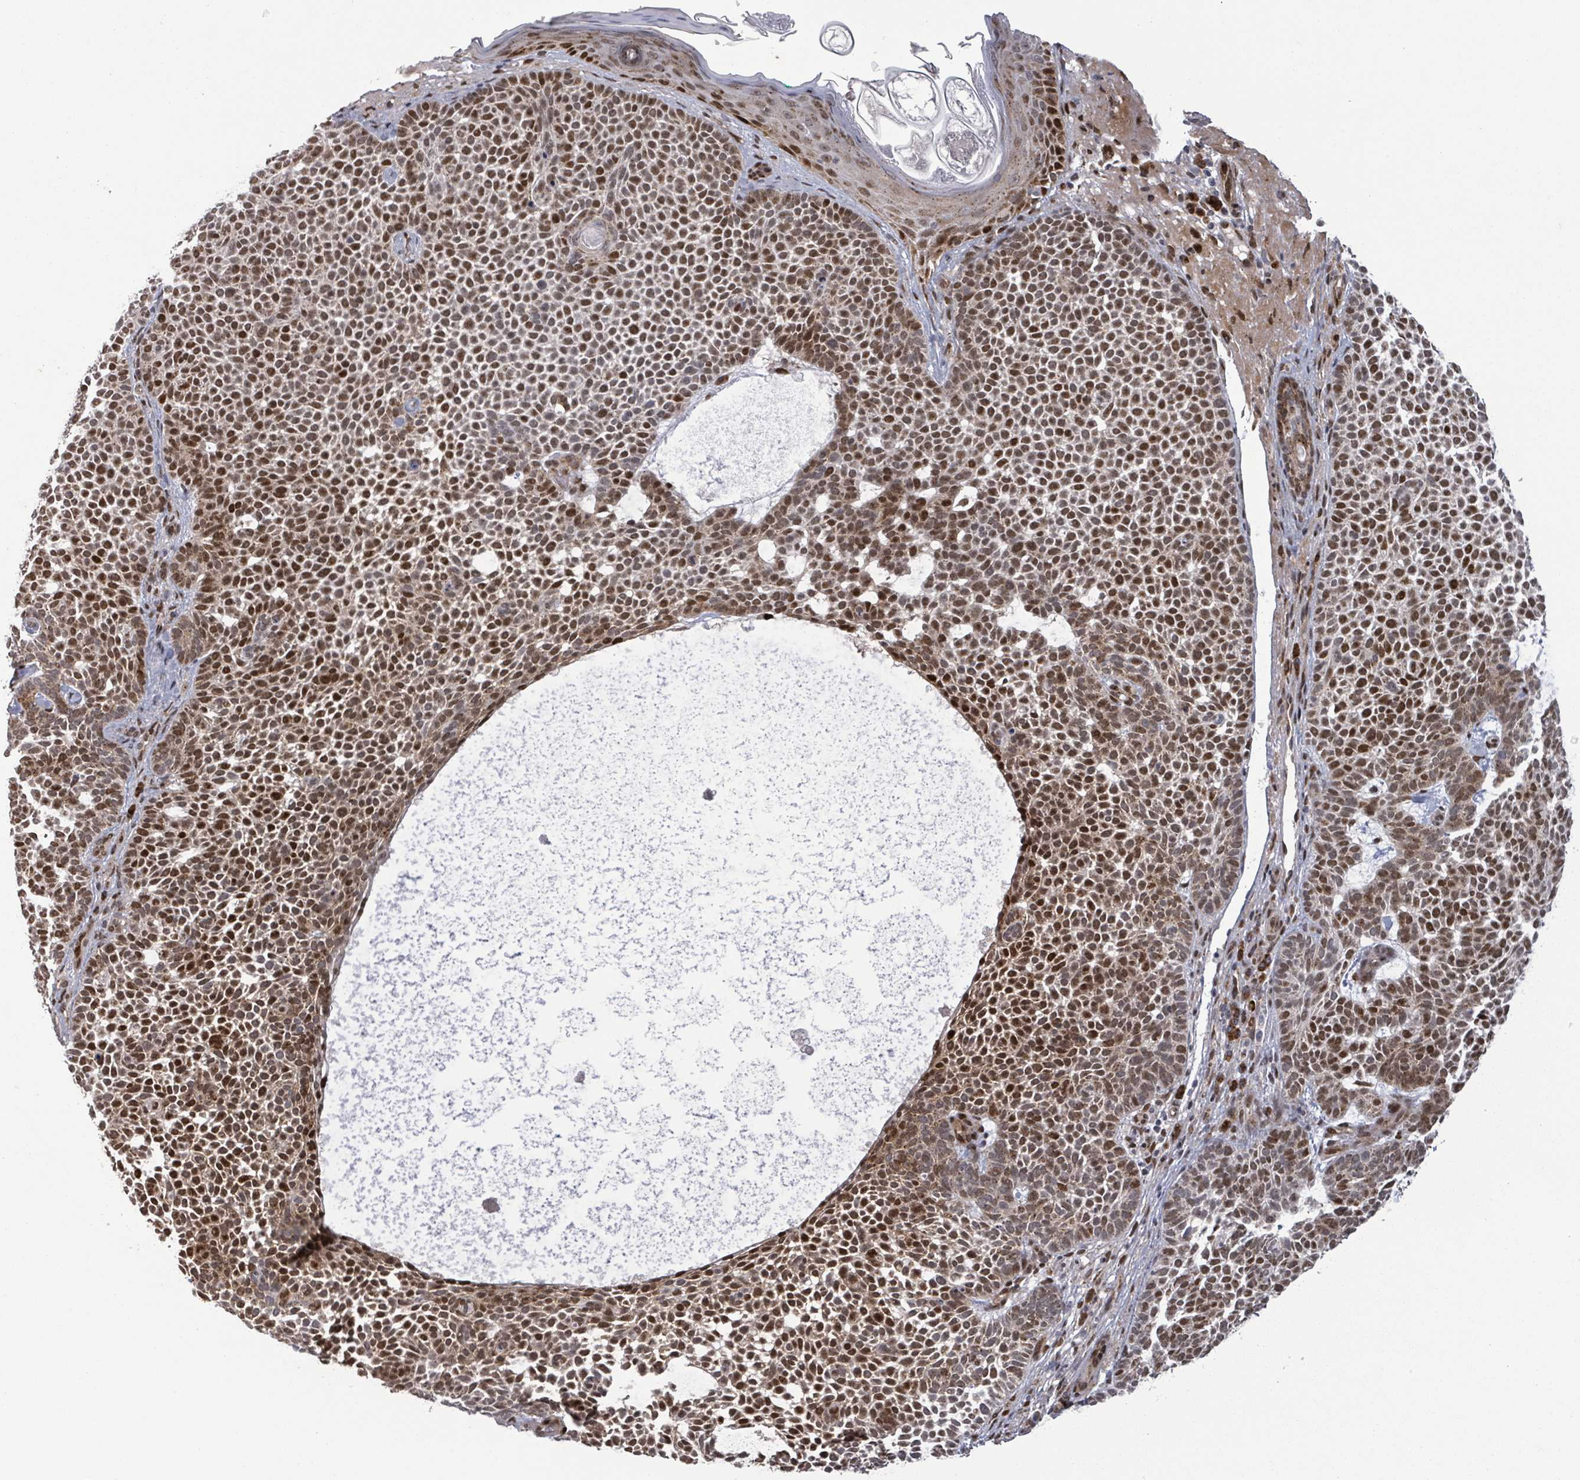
{"staining": {"intensity": "moderate", "quantity": ">75%", "location": "nuclear"}, "tissue": "skin cancer", "cell_type": "Tumor cells", "image_type": "cancer", "snomed": [{"axis": "morphology", "description": "Basal cell carcinoma"}, {"axis": "topography", "description": "Skin"}], "caption": "Basal cell carcinoma (skin) tissue displays moderate nuclear staining in approximately >75% of tumor cells The staining was performed using DAB, with brown indicating positive protein expression. Nuclei are stained blue with hematoxylin.", "gene": "TUSC1", "patient": {"sex": "female", "age": 77}}